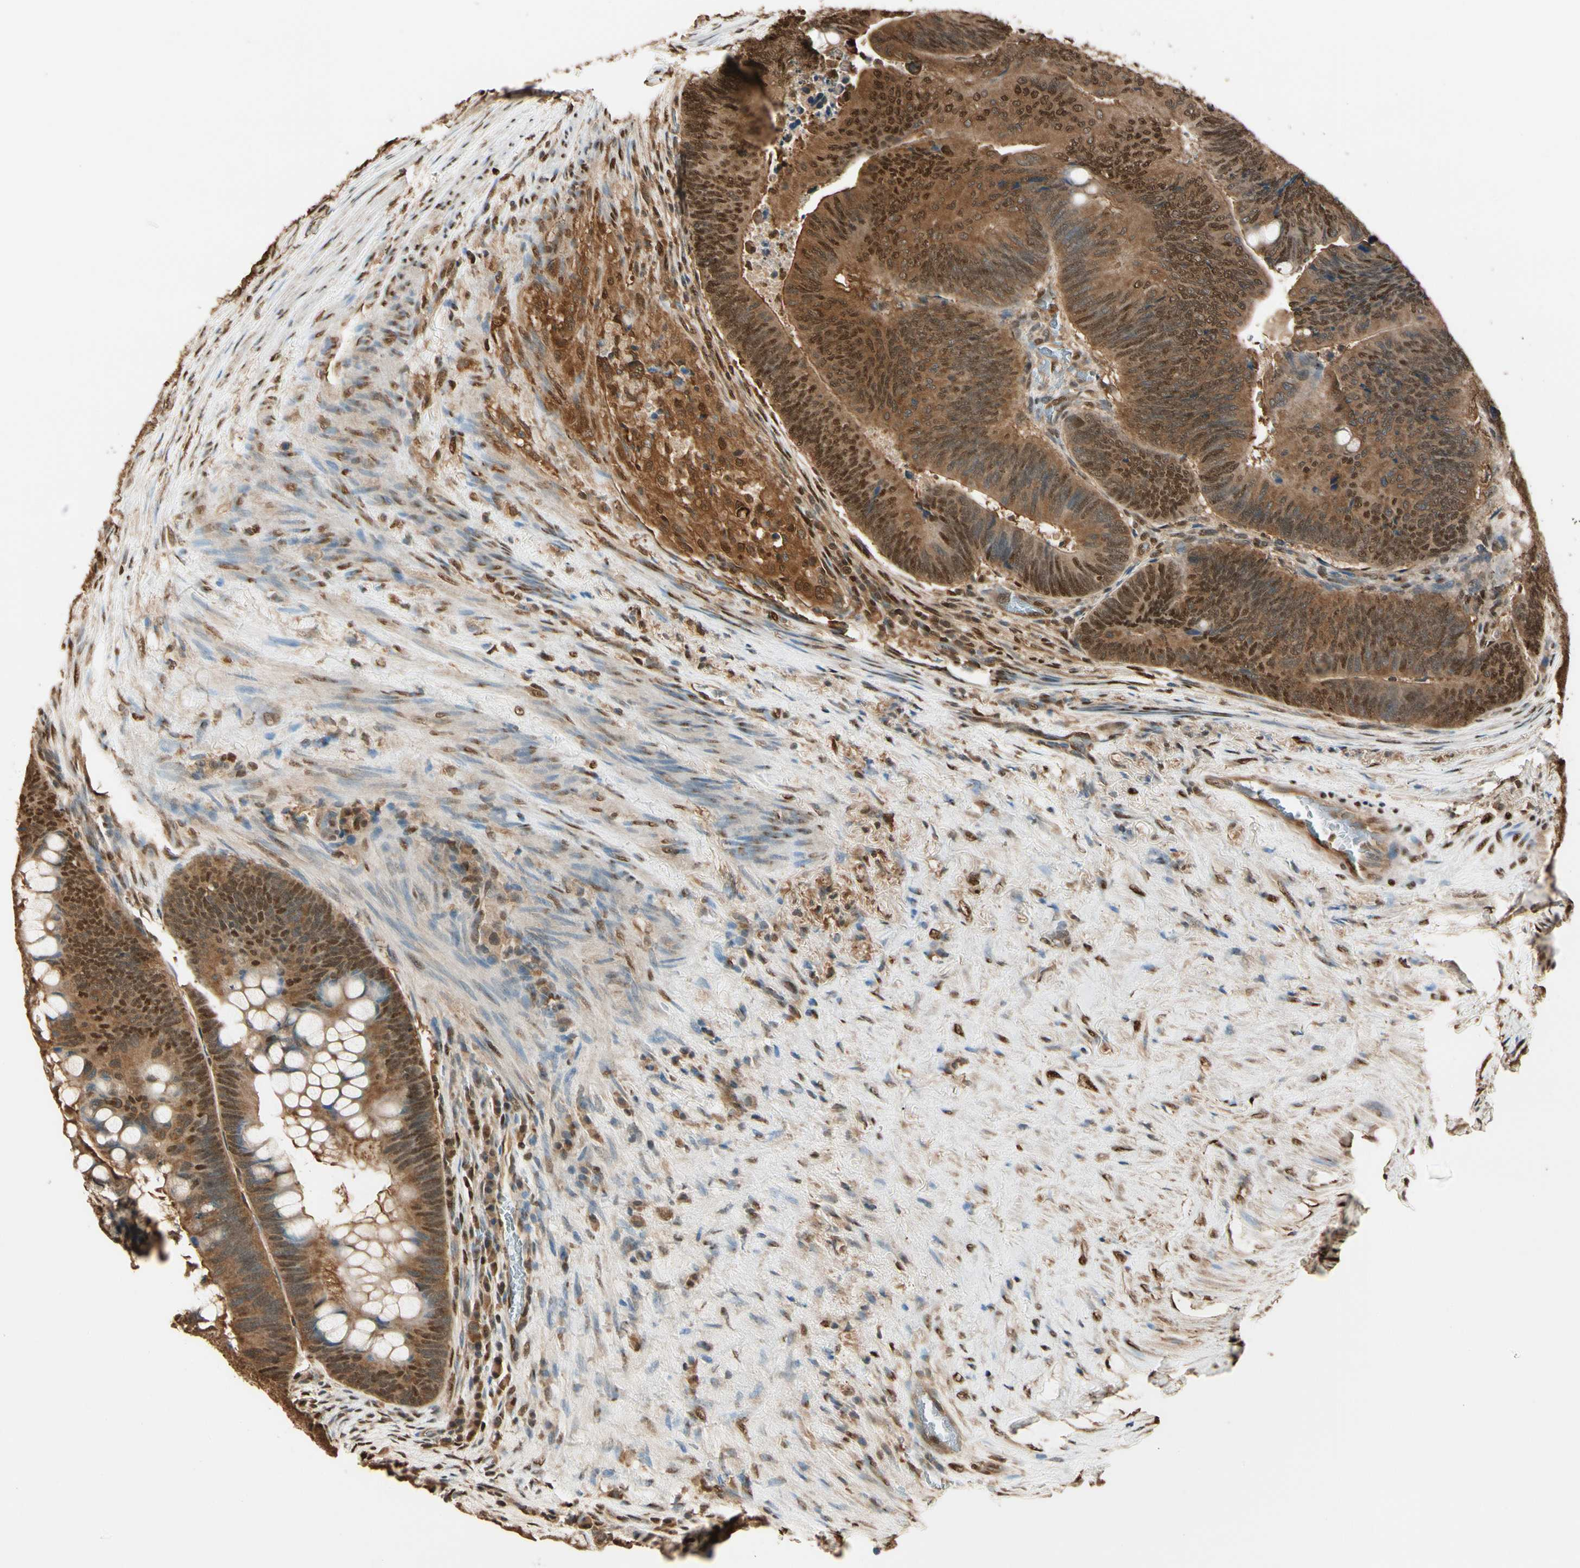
{"staining": {"intensity": "moderate", "quantity": ">75%", "location": "cytoplasmic/membranous,nuclear"}, "tissue": "colorectal cancer", "cell_type": "Tumor cells", "image_type": "cancer", "snomed": [{"axis": "morphology", "description": "Normal tissue, NOS"}, {"axis": "morphology", "description": "Adenocarcinoma, NOS"}, {"axis": "topography", "description": "Rectum"}, {"axis": "topography", "description": "Peripheral nerve tissue"}], "caption": "The micrograph exhibits immunohistochemical staining of colorectal cancer. There is moderate cytoplasmic/membranous and nuclear positivity is appreciated in approximately >75% of tumor cells. The staining was performed using DAB (3,3'-diaminobenzidine), with brown indicating positive protein expression. Nuclei are stained blue with hematoxylin.", "gene": "PNCK", "patient": {"sex": "male", "age": 92}}